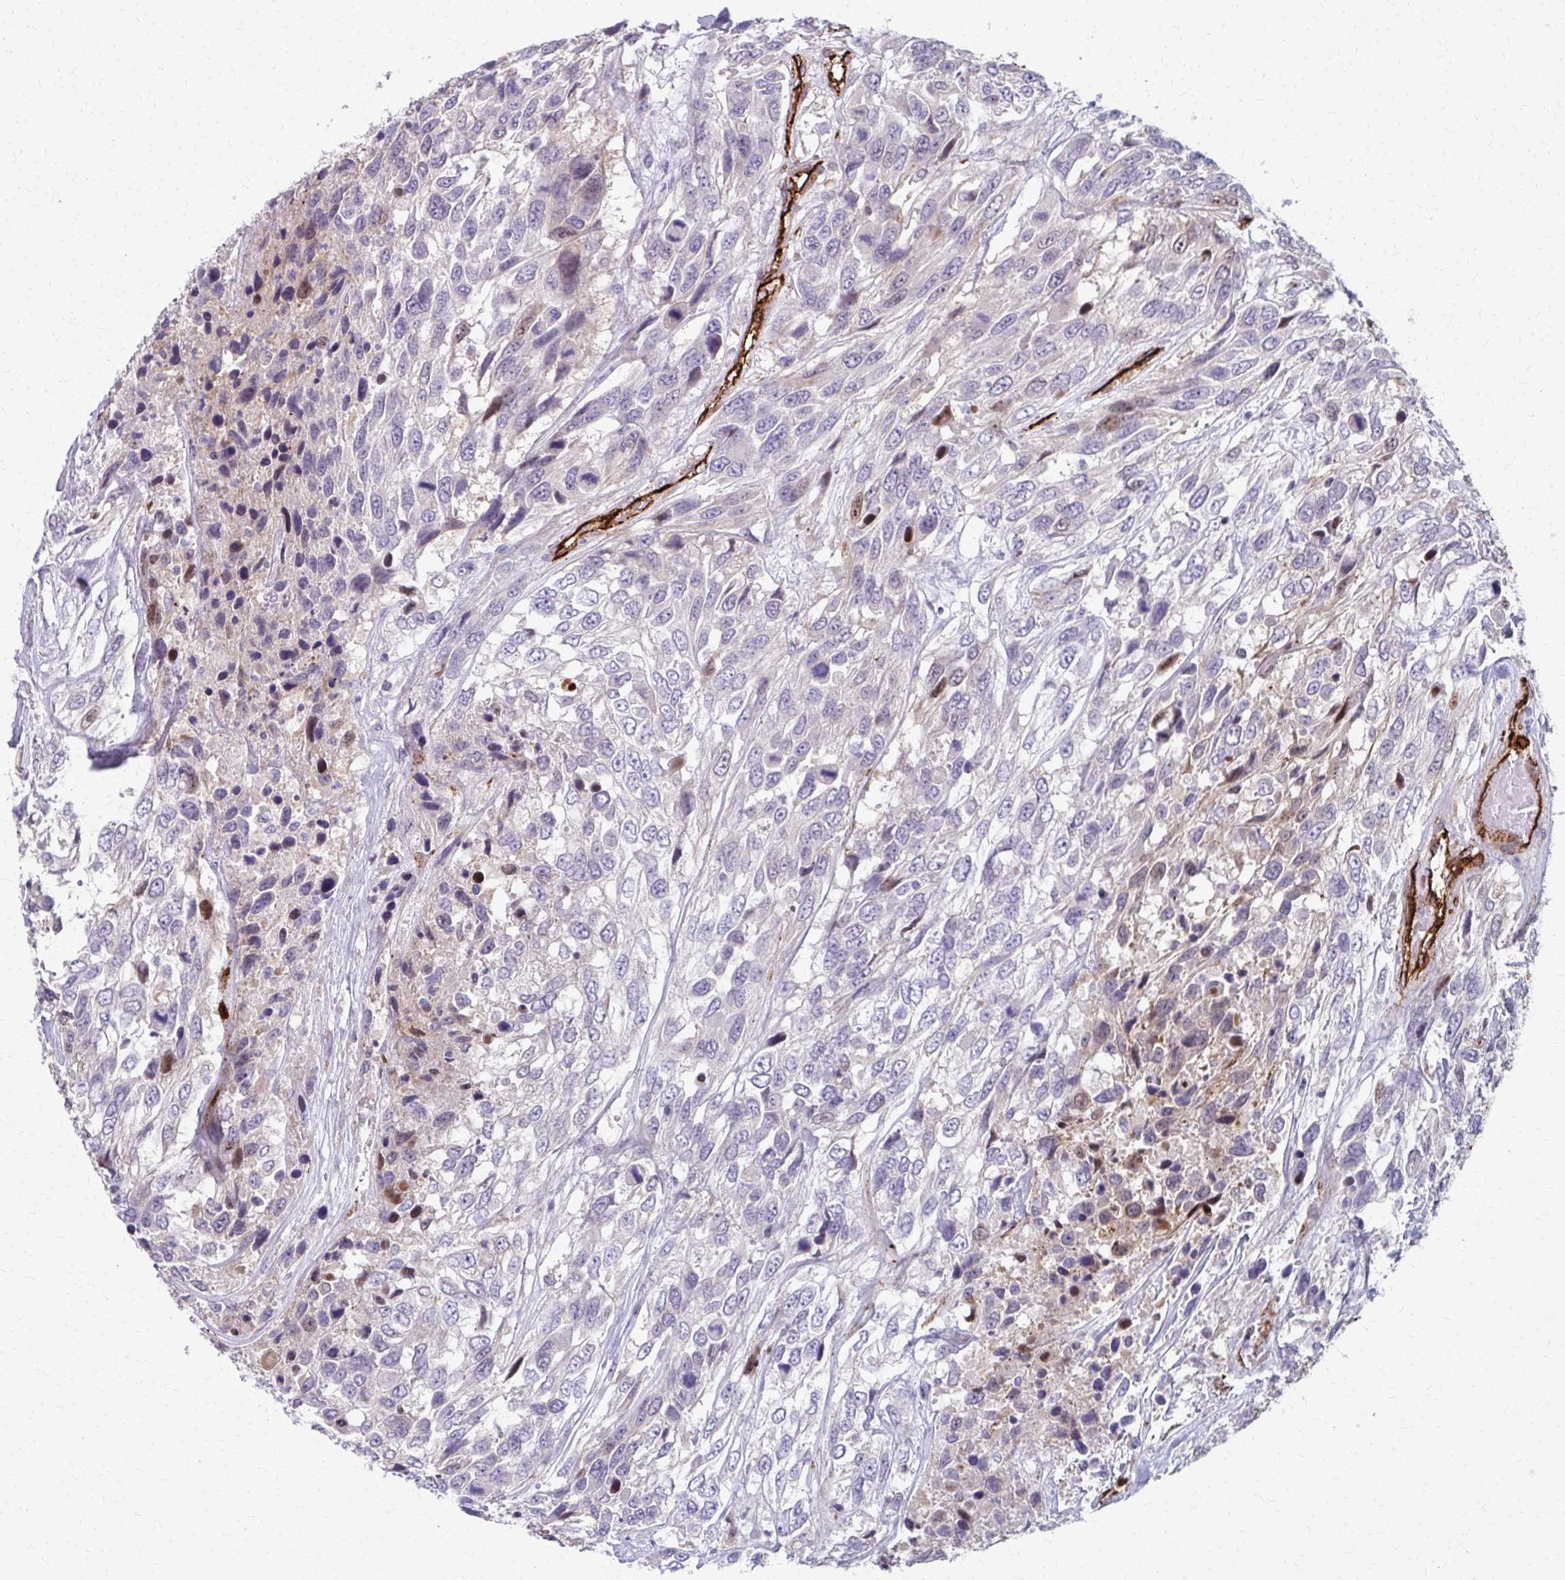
{"staining": {"intensity": "negative", "quantity": "none", "location": "none"}, "tissue": "urothelial cancer", "cell_type": "Tumor cells", "image_type": "cancer", "snomed": [{"axis": "morphology", "description": "Urothelial carcinoma, High grade"}, {"axis": "topography", "description": "Urinary bladder"}], "caption": "This photomicrograph is of urothelial cancer stained with immunohistochemistry (IHC) to label a protein in brown with the nuclei are counter-stained blue. There is no positivity in tumor cells.", "gene": "ADIPOQ", "patient": {"sex": "female", "age": 70}}